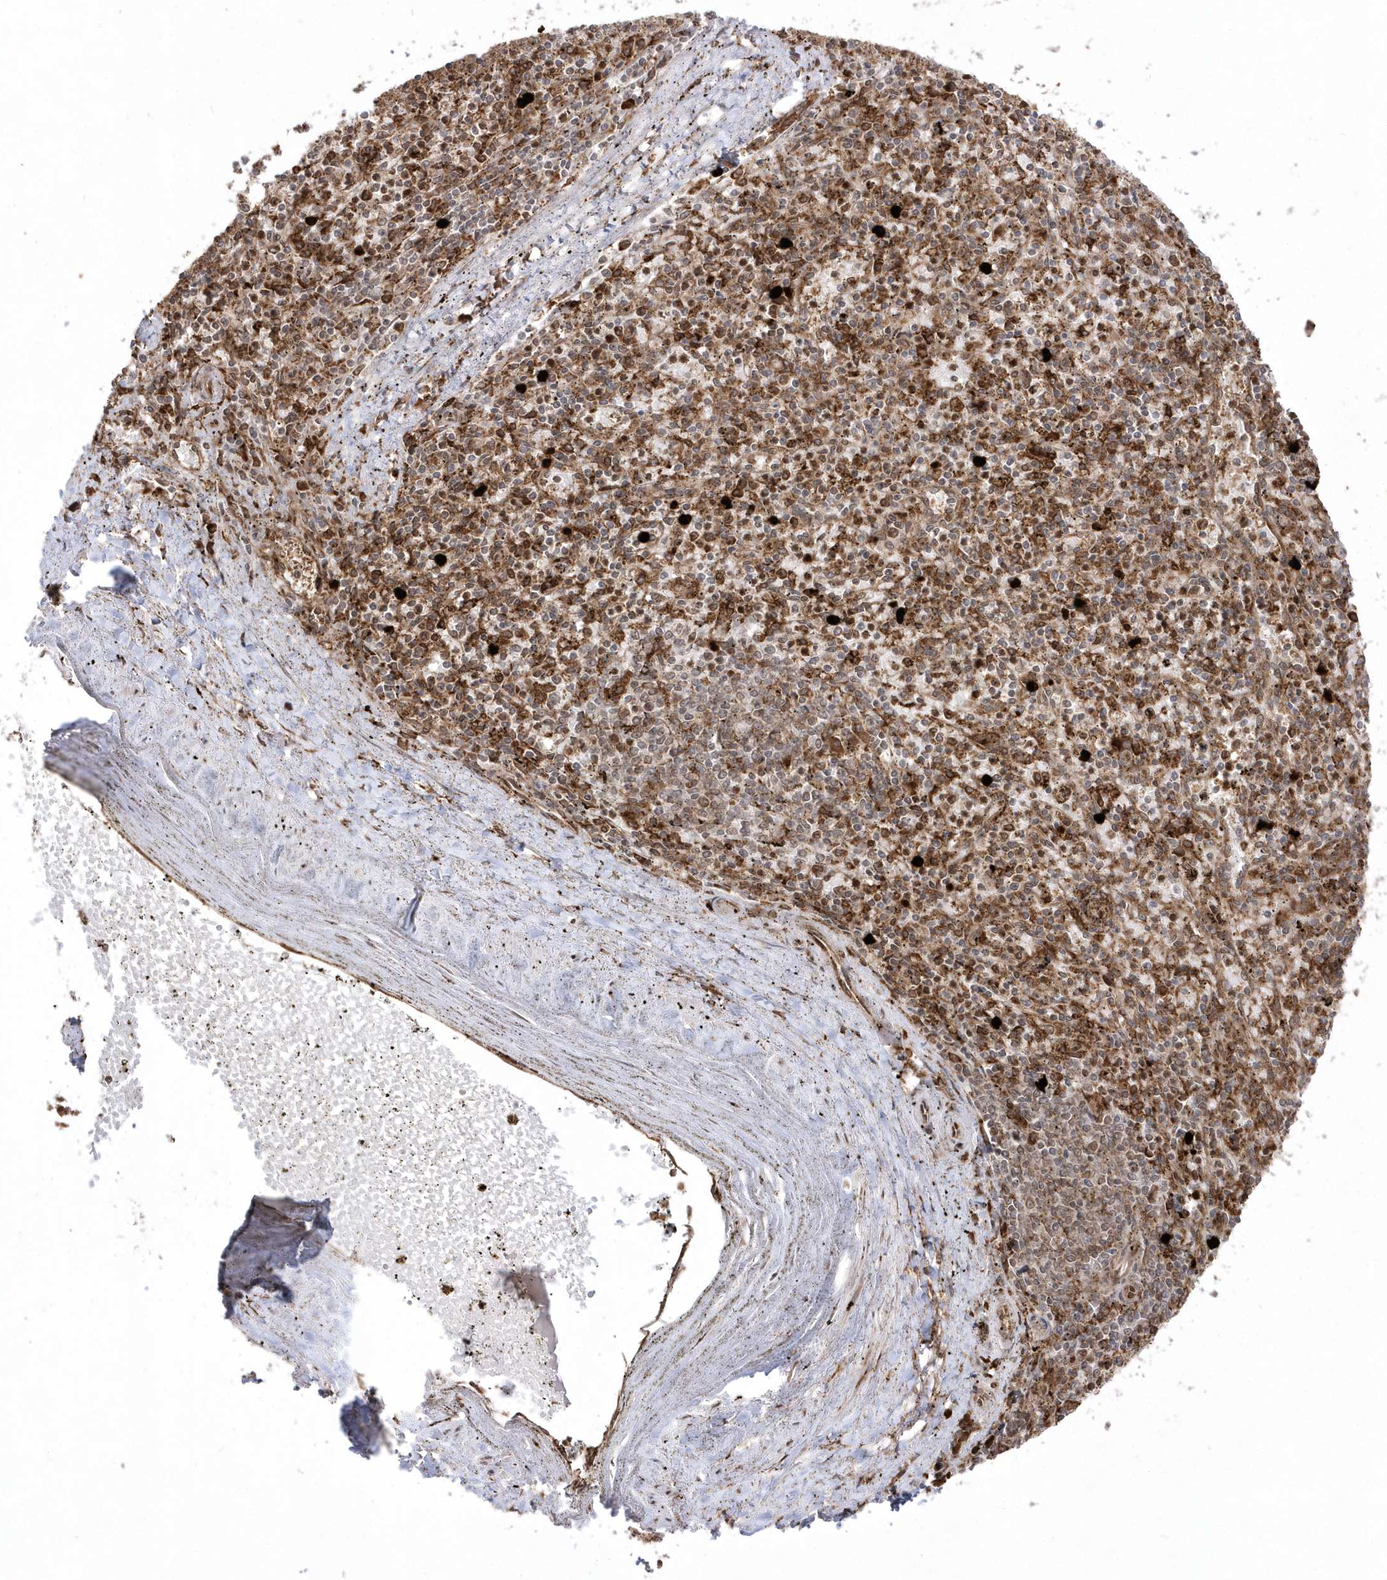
{"staining": {"intensity": "strong", "quantity": ">75%", "location": "cytoplasmic/membranous"}, "tissue": "spleen", "cell_type": "Cells in red pulp", "image_type": "normal", "snomed": [{"axis": "morphology", "description": "Normal tissue, NOS"}, {"axis": "topography", "description": "Spleen"}], "caption": "Strong cytoplasmic/membranous staining is present in approximately >75% of cells in red pulp in benign spleen. The protein is stained brown, and the nuclei are stained in blue (DAB IHC with brightfield microscopy, high magnification).", "gene": "EPC2", "patient": {"sex": "male", "age": 72}}